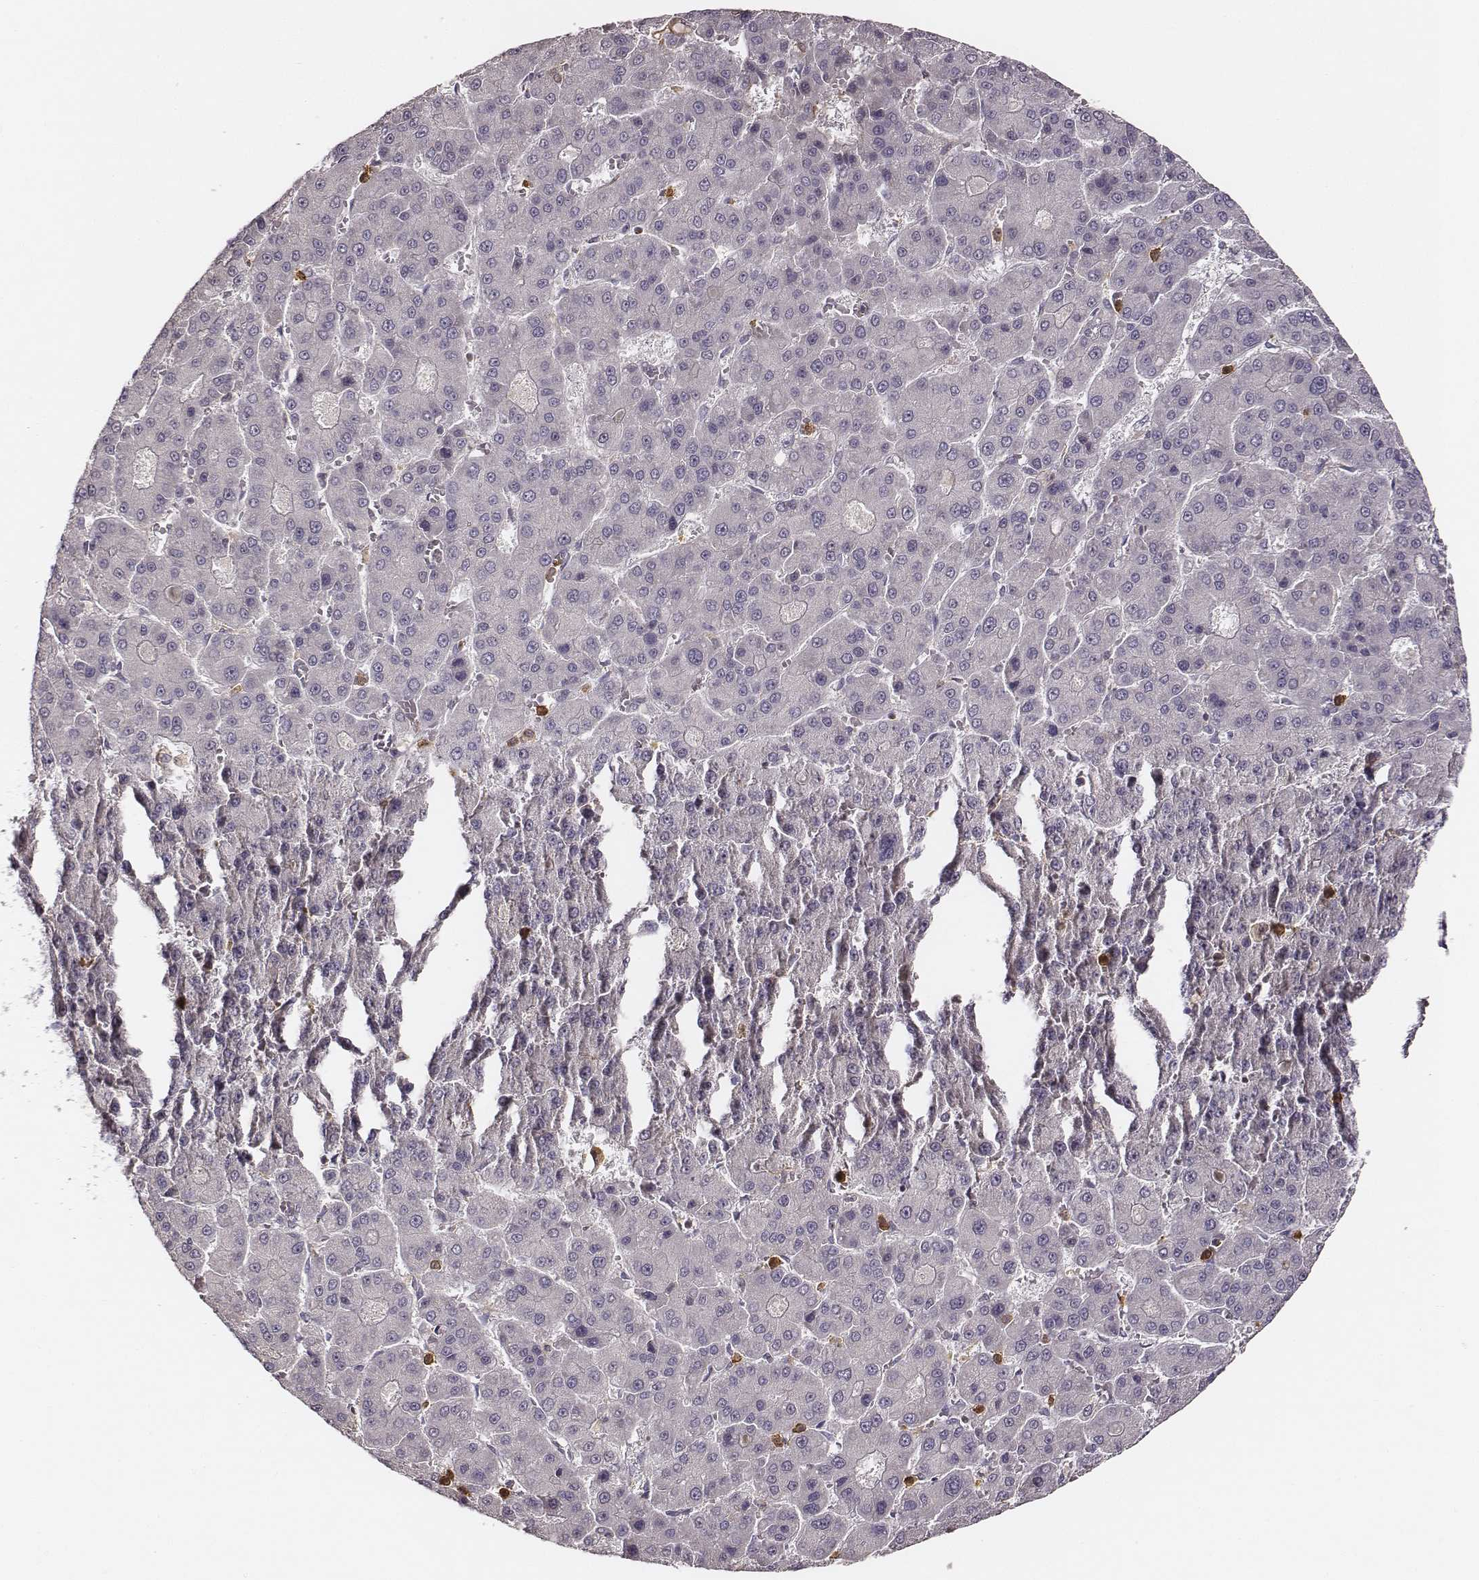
{"staining": {"intensity": "negative", "quantity": "none", "location": "none"}, "tissue": "liver cancer", "cell_type": "Tumor cells", "image_type": "cancer", "snomed": [{"axis": "morphology", "description": "Carcinoma, Hepatocellular, NOS"}, {"axis": "topography", "description": "Liver"}], "caption": "Human hepatocellular carcinoma (liver) stained for a protein using immunohistochemistry (IHC) demonstrates no expression in tumor cells.", "gene": "ZYX", "patient": {"sex": "male", "age": 70}}